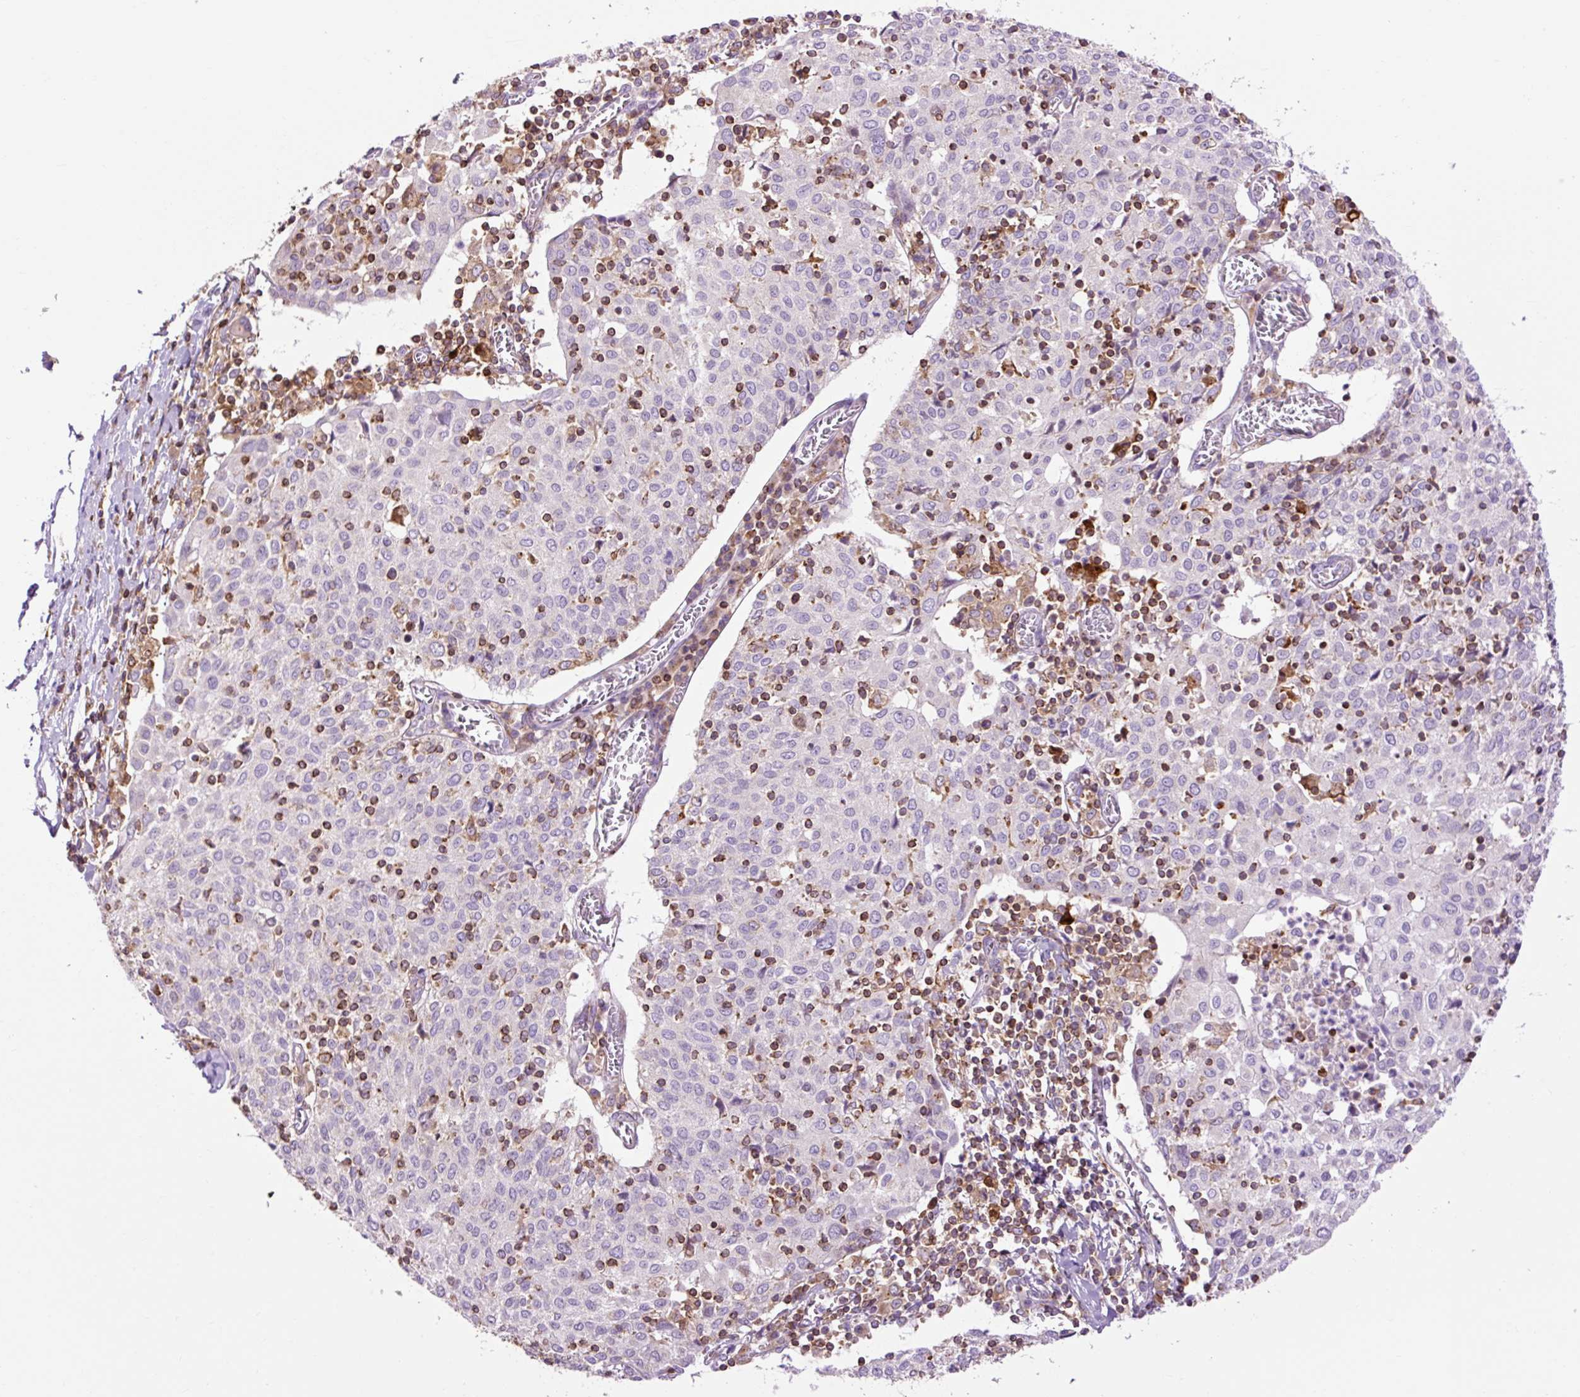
{"staining": {"intensity": "negative", "quantity": "none", "location": "none"}, "tissue": "cervical cancer", "cell_type": "Tumor cells", "image_type": "cancer", "snomed": [{"axis": "morphology", "description": "Squamous cell carcinoma, NOS"}, {"axis": "topography", "description": "Cervix"}], "caption": "The IHC photomicrograph has no significant expression in tumor cells of cervical cancer tissue.", "gene": "CD83", "patient": {"sex": "female", "age": 52}}